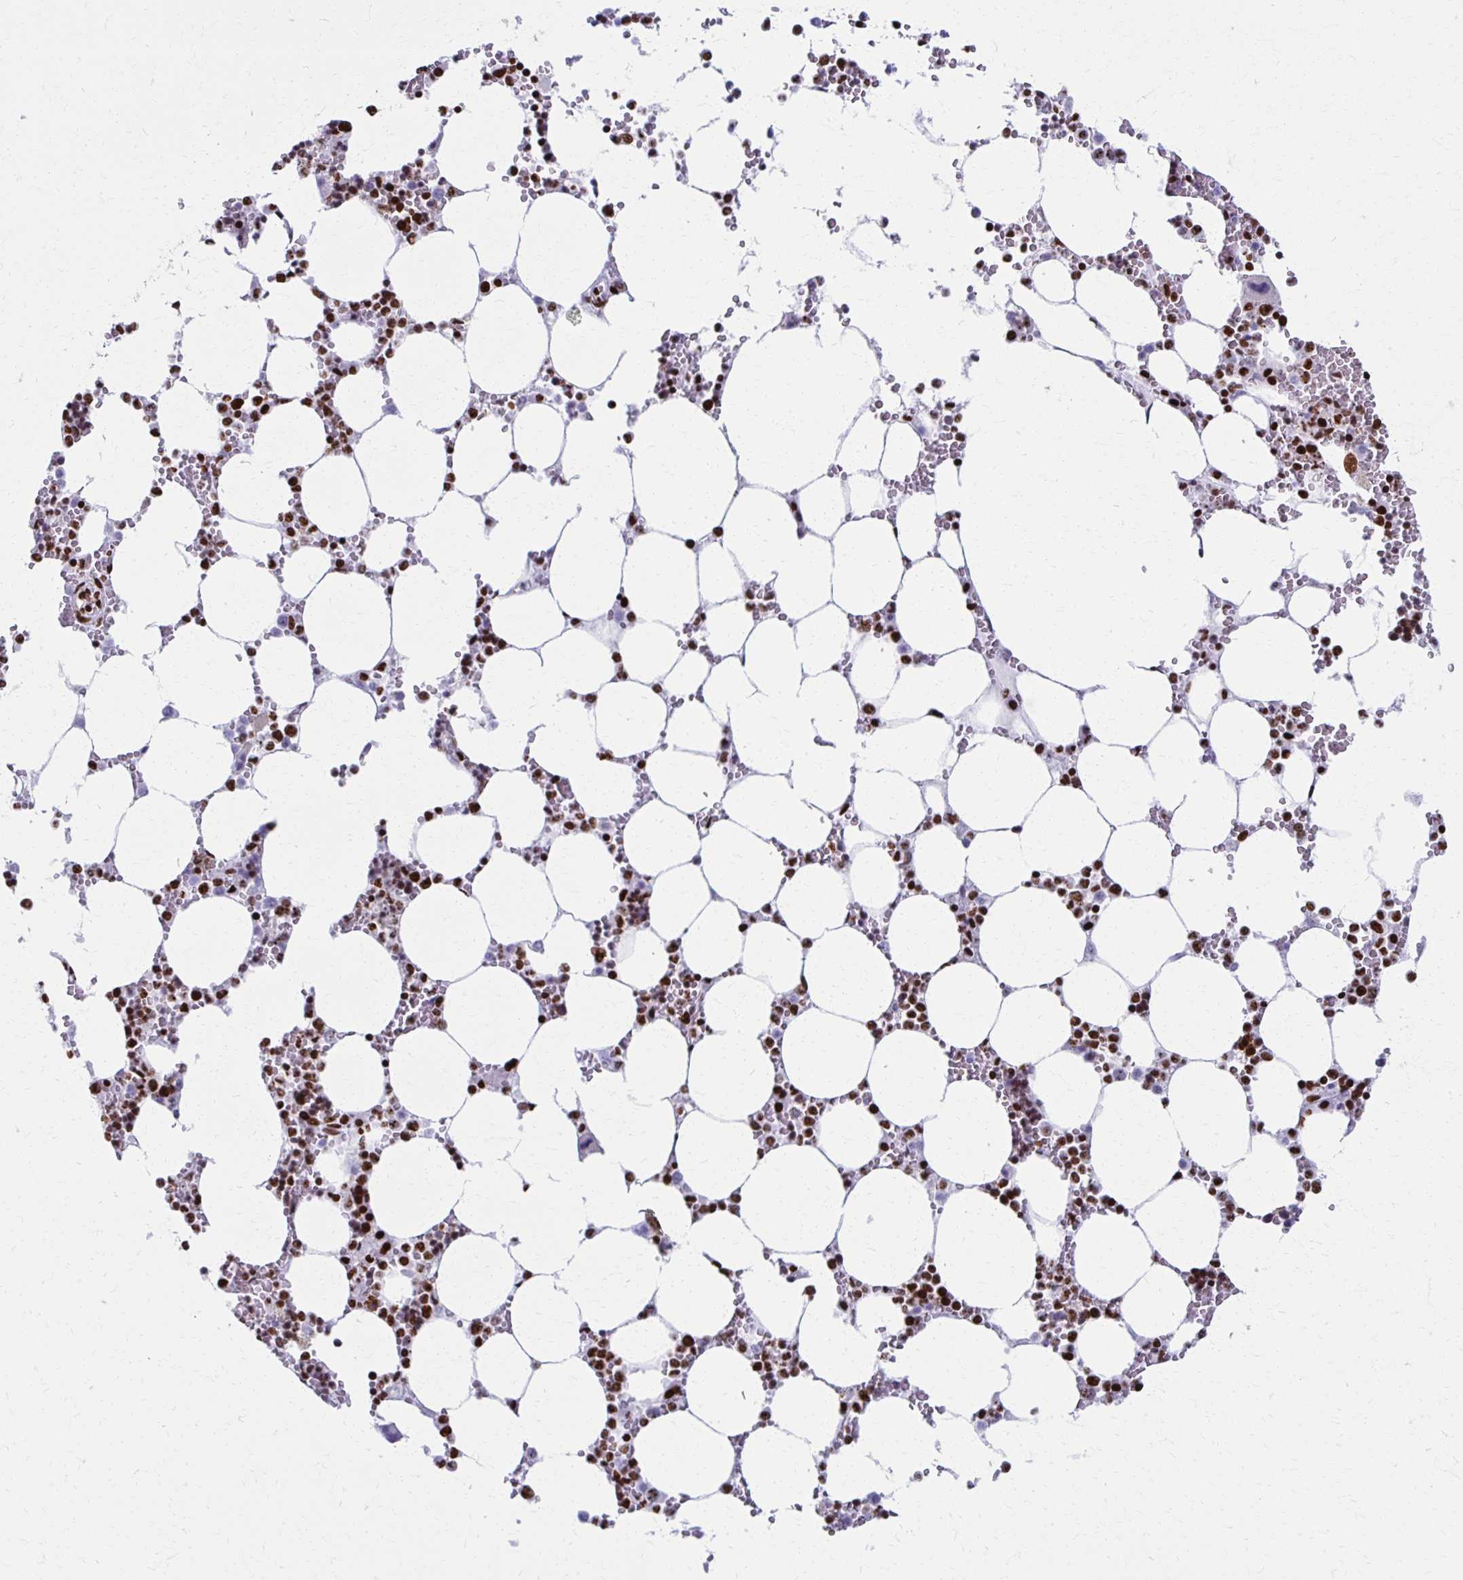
{"staining": {"intensity": "strong", "quantity": "25%-75%", "location": "nuclear"}, "tissue": "bone marrow", "cell_type": "Hematopoietic cells", "image_type": "normal", "snomed": [{"axis": "morphology", "description": "Normal tissue, NOS"}, {"axis": "topography", "description": "Bone marrow"}], "caption": "High-power microscopy captured an immunohistochemistry (IHC) micrograph of unremarkable bone marrow, revealing strong nuclear positivity in approximately 25%-75% of hematopoietic cells. The staining is performed using DAB (3,3'-diaminobenzidine) brown chromogen to label protein expression. The nuclei are counter-stained blue using hematoxylin.", "gene": "NONO", "patient": {"sex": "male", "age": 64}}